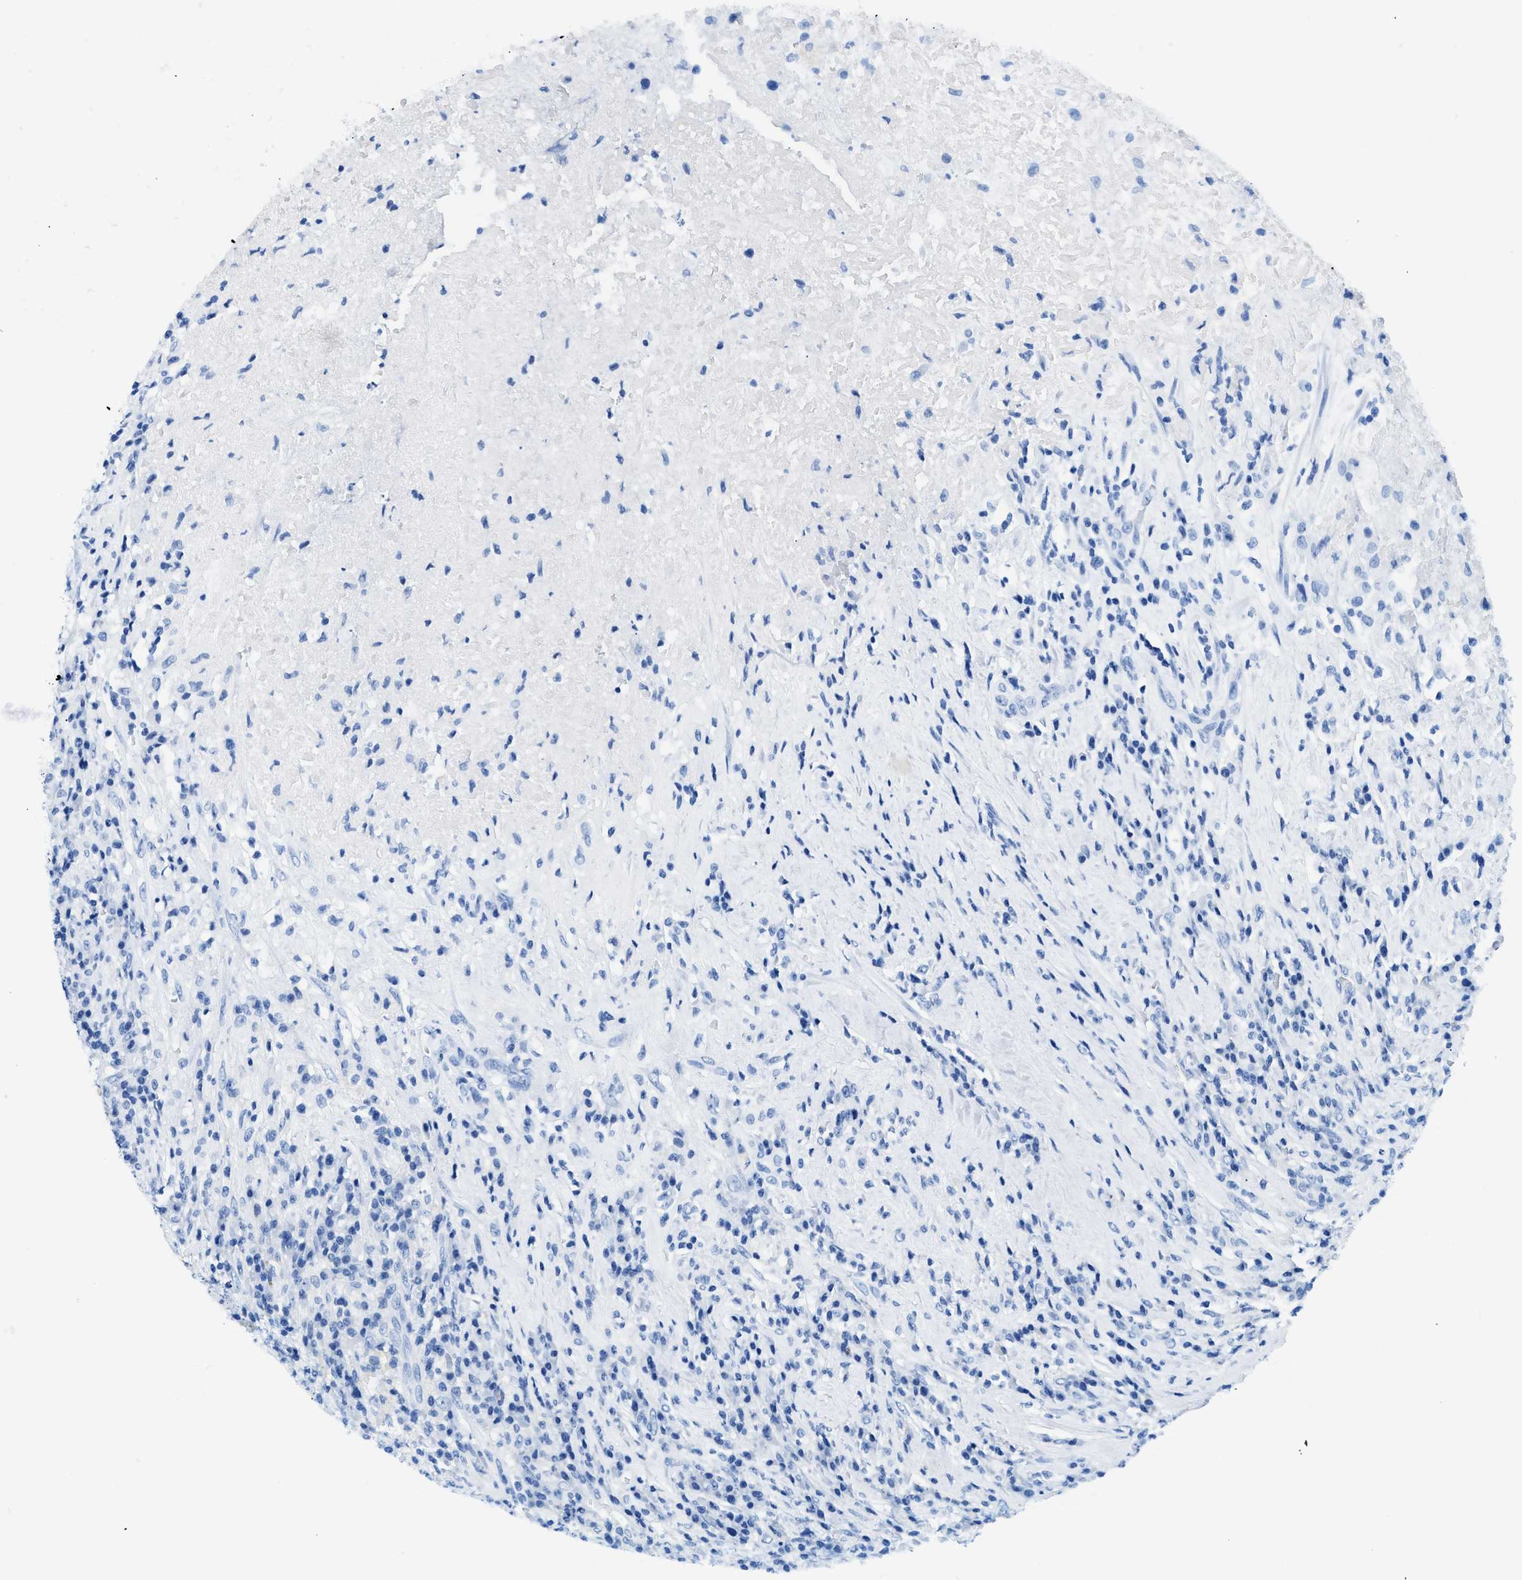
{"staining": {"intensity": "negative", "quantity": "none", "location": "none"}, "tissue": "testis cancer", "cell_type": "Tumor cells", "image_type": "cancer", "snomed": [{"axis": "morphology", "description": "Necrosis, NOS"}, {"axis": "morphology", "description": "Carcinoma, Embryonal, NOS"}, {"axis": "topography", "description": "Testis"}], "caption": "This is an IHC micrograph of human testis embryonal carcinoma. There is no expression in tumor cells.", "gene": "SLC10A6", "patient": {"sex": "male", "age": 19}}